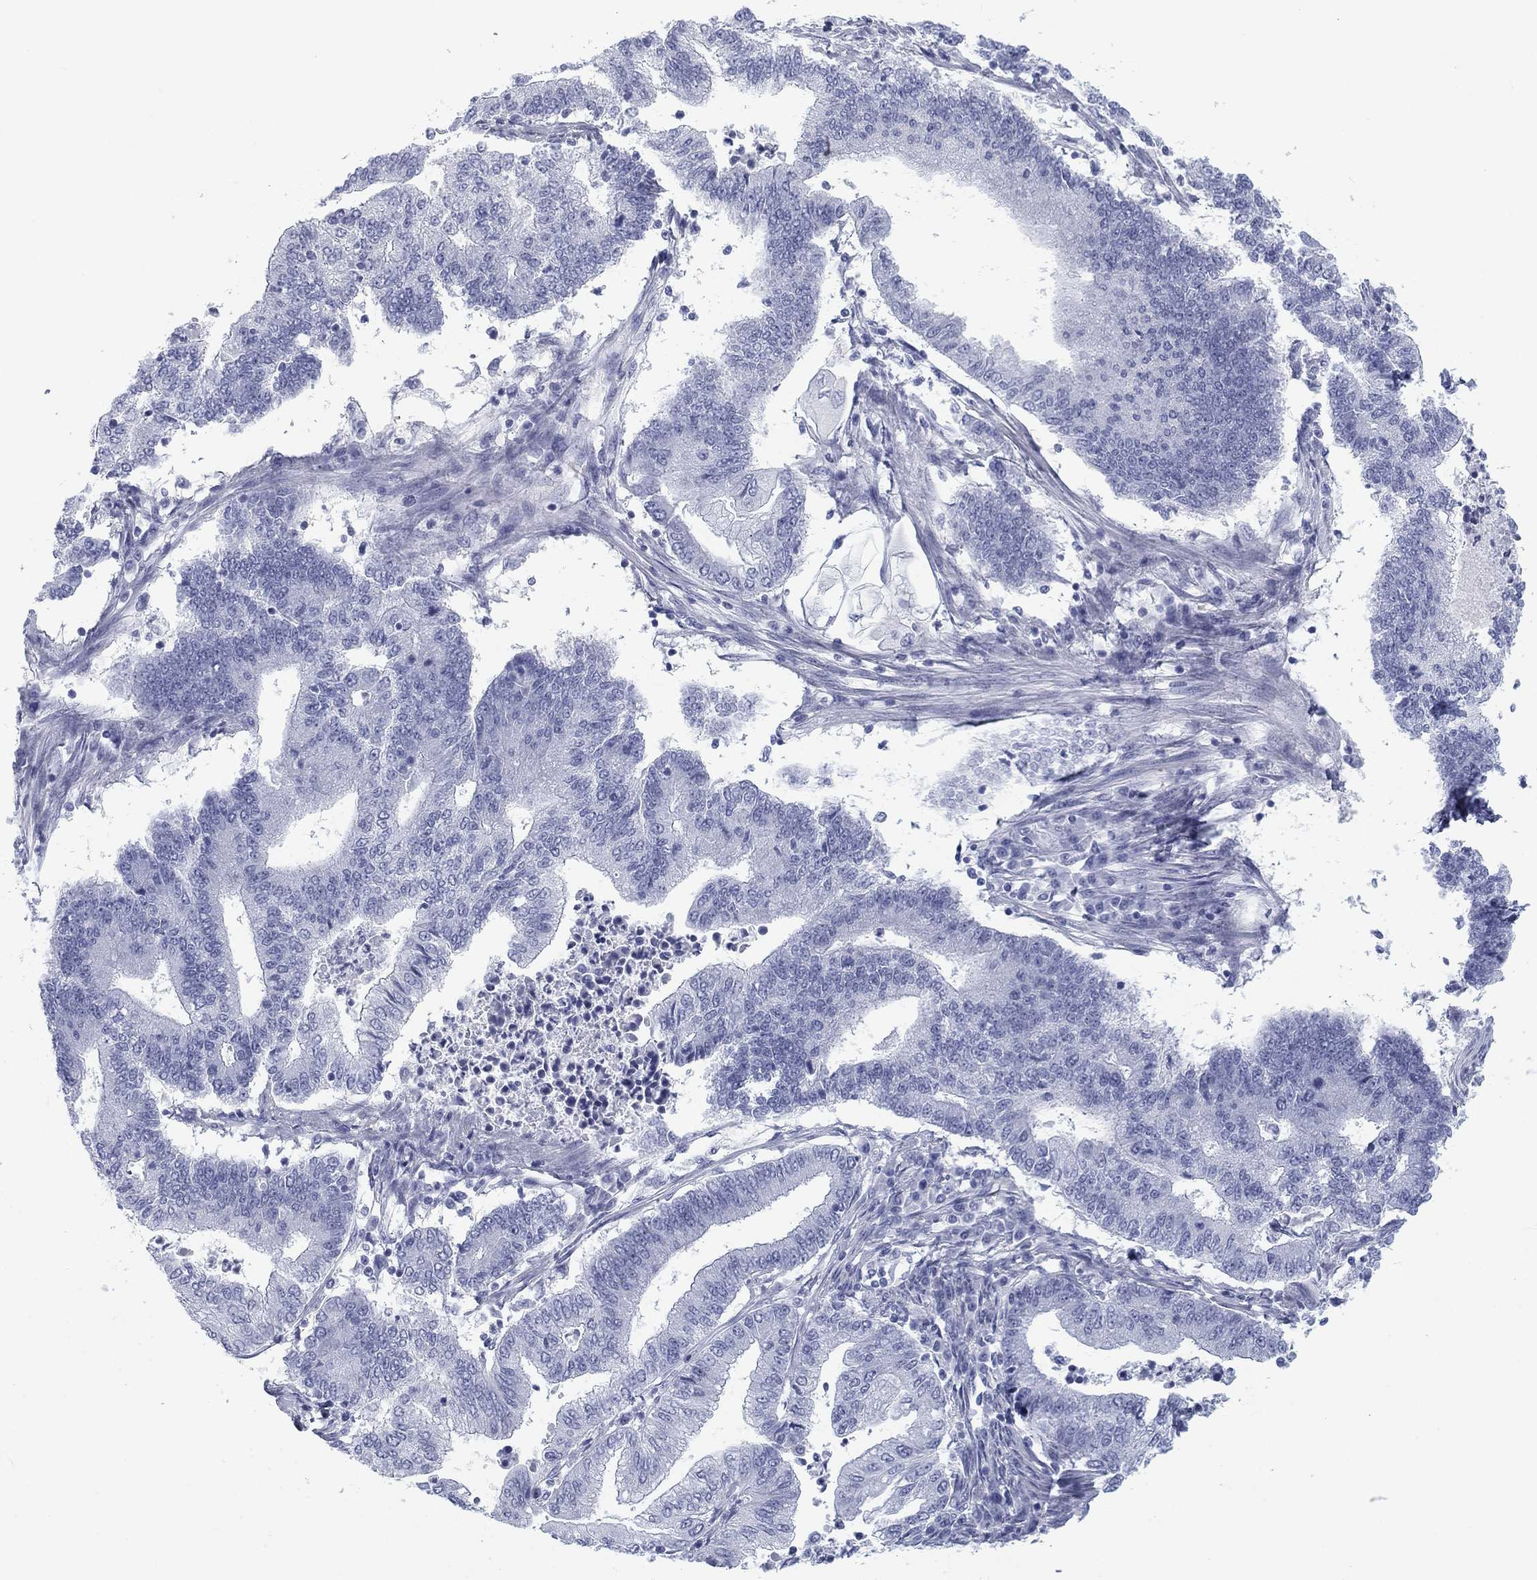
{"staining": {"intensity": "negative", "quantity": "none", "location": "none"}, "tissue": "endometrial cancer", "cell_type": "Tumor cells", "image_type": "cancer", "snomed": [{"axis": "morphology", "description": "Adenocarcinoma, NOS"}, {"axis": "topography", "description": "Uterus"}, {"axis": "topography", "description": "Endometrium"}], "caption": "Immunohistochemistry (IHC) photomicrograph of endometrial cancer (adenocarcinoma) stained for a protein (brown), which demonstrates no expression in tumor cells.", "gene": "CALB1", "patient": {"sex": "female", "age": 54}}